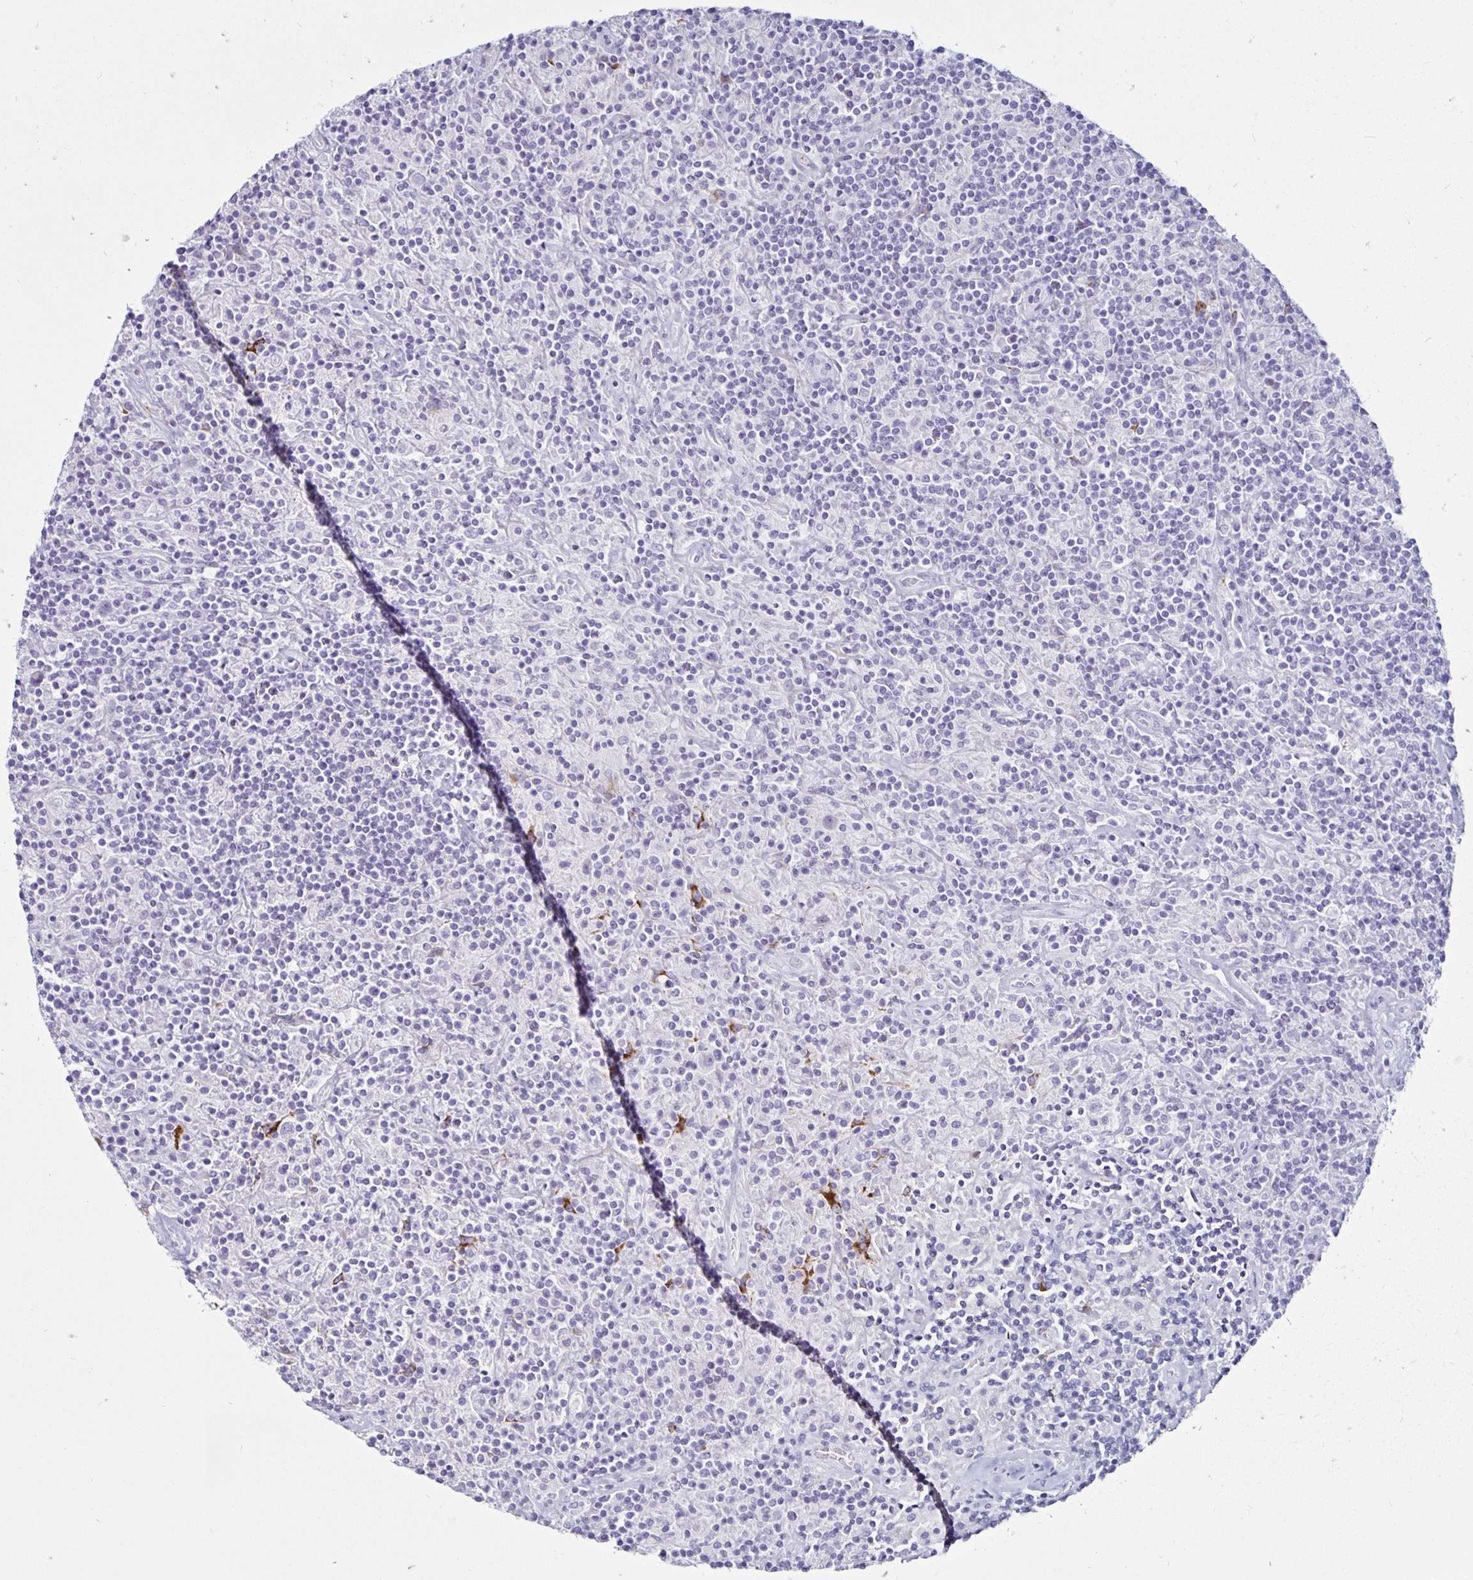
{"staining": {"intensity": "negative", "quantity": "none", "location": "none"}, "tissue": "lymphoma", "cell_type": "Tumor cells", "image_type": "cancer", "snomed": [{"axis": "morphology", "description": "Hodgkin's disease, NOS"}, {"axis": "topography", "description": "Lymph node"}], "caption": "This photomicrograph is of Hodgkin's disease stained with immunohistochemistry (IHC) to label a protein in brown with the nuclei are counter-stained blue. There is no expression in tumor cells.", "gene": "TIMP1", "patient": {"sex": "male", "age": 70}}